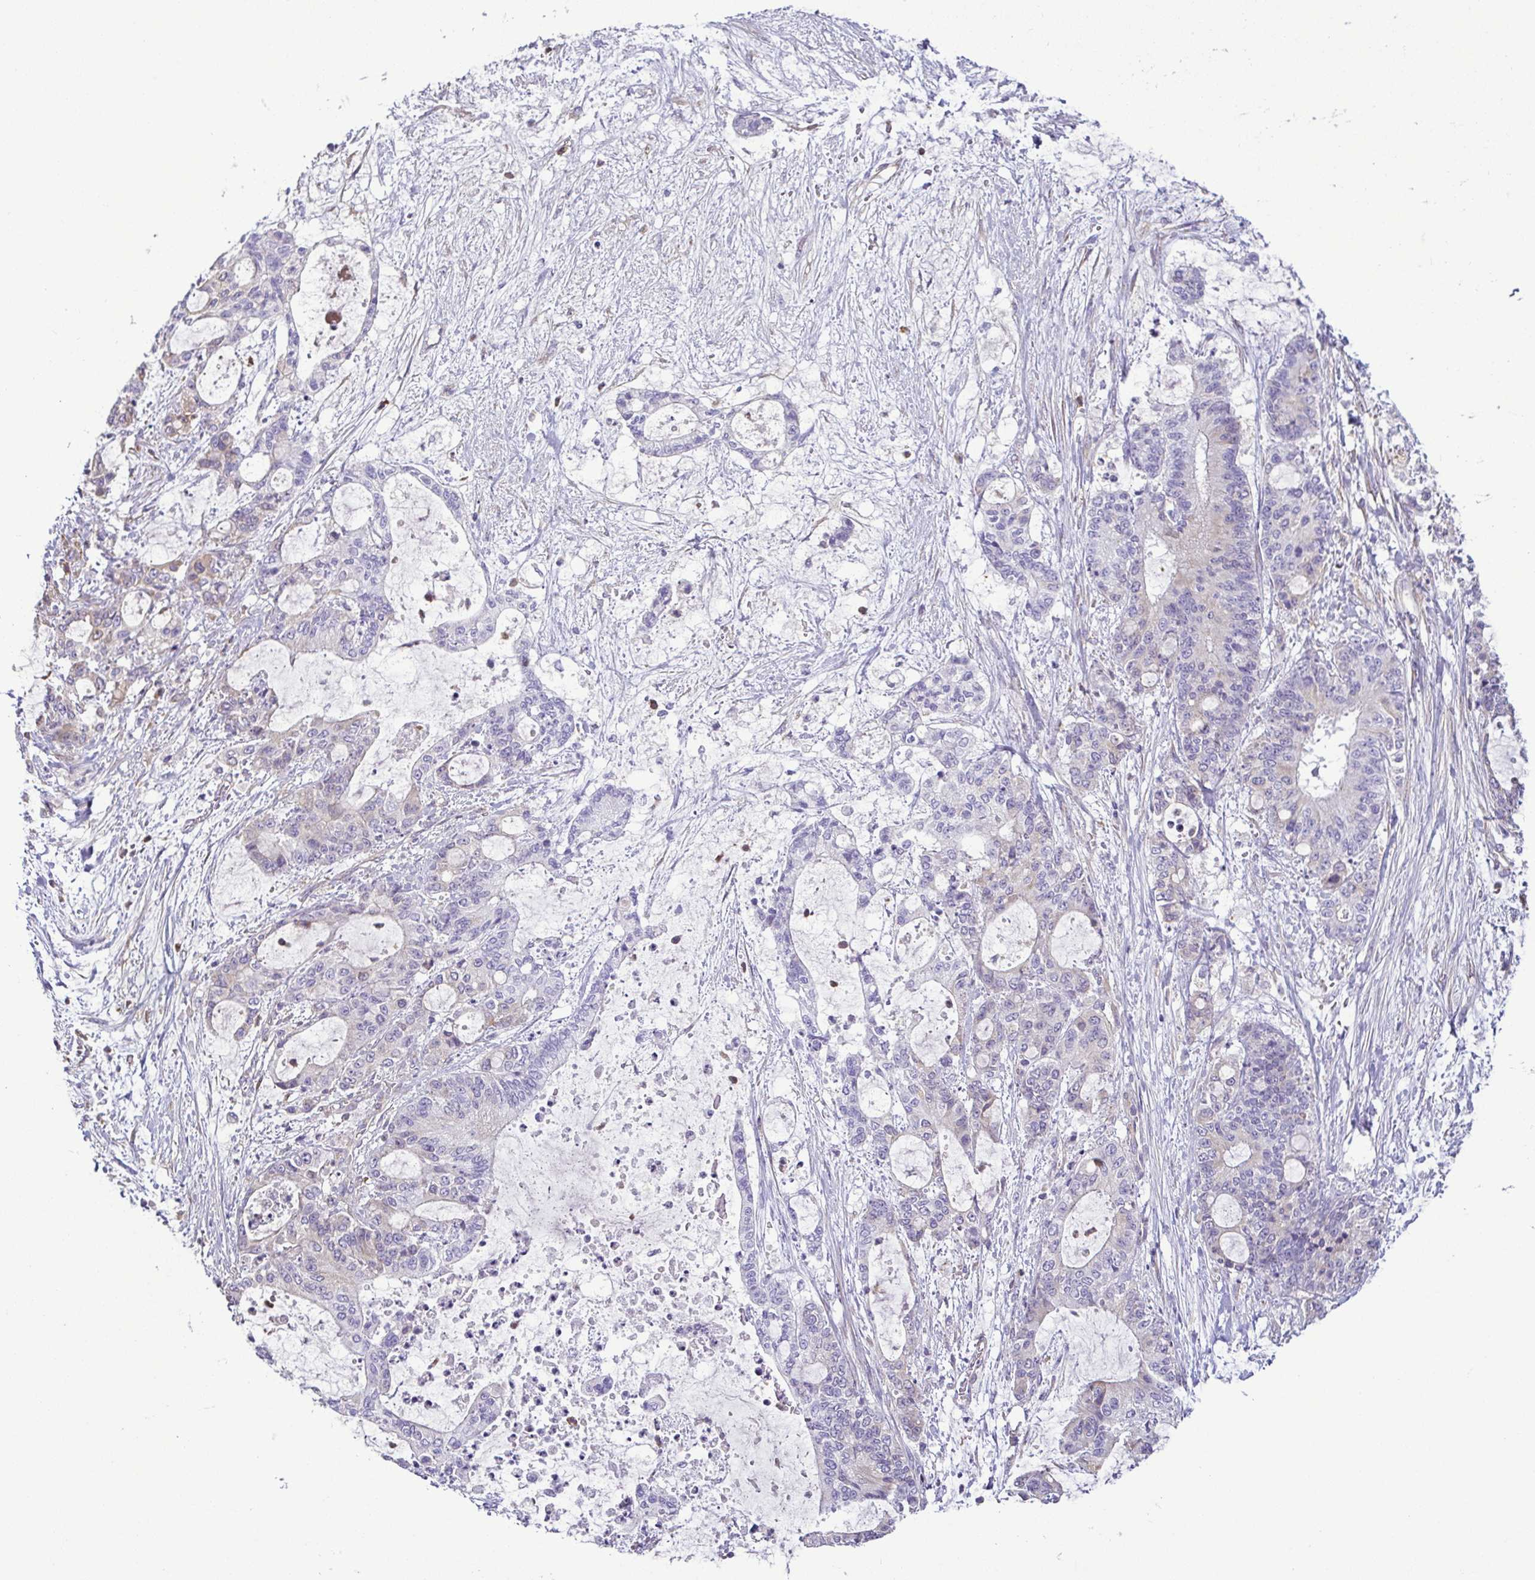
{"staining": {"intensity": "weak", "quantity": "<25%", "location": "cytoplasmic/membranous"}, "tissue": "liver cancer", "cell_type": "Tumor cells", "image_type": "cancer", "snomed": [{"axis": "morphology", "description": "Normal tissue, NOS"}, {"axis": "morphology", "description": "Cholangiocarcinoma"}, {"axis": "topography", "description": "Liver"}, {"axis": "topography", "description": "Peripheral nerve tissue"}], "caption": "Immunohistochemistry (IHC) micrograph of liver cholangiocarcinoma stained for a protein (brown), which reveals no expression in tumor cells.", "gene": "MYL10", "patient": {"sex": "female", "age": 73}}